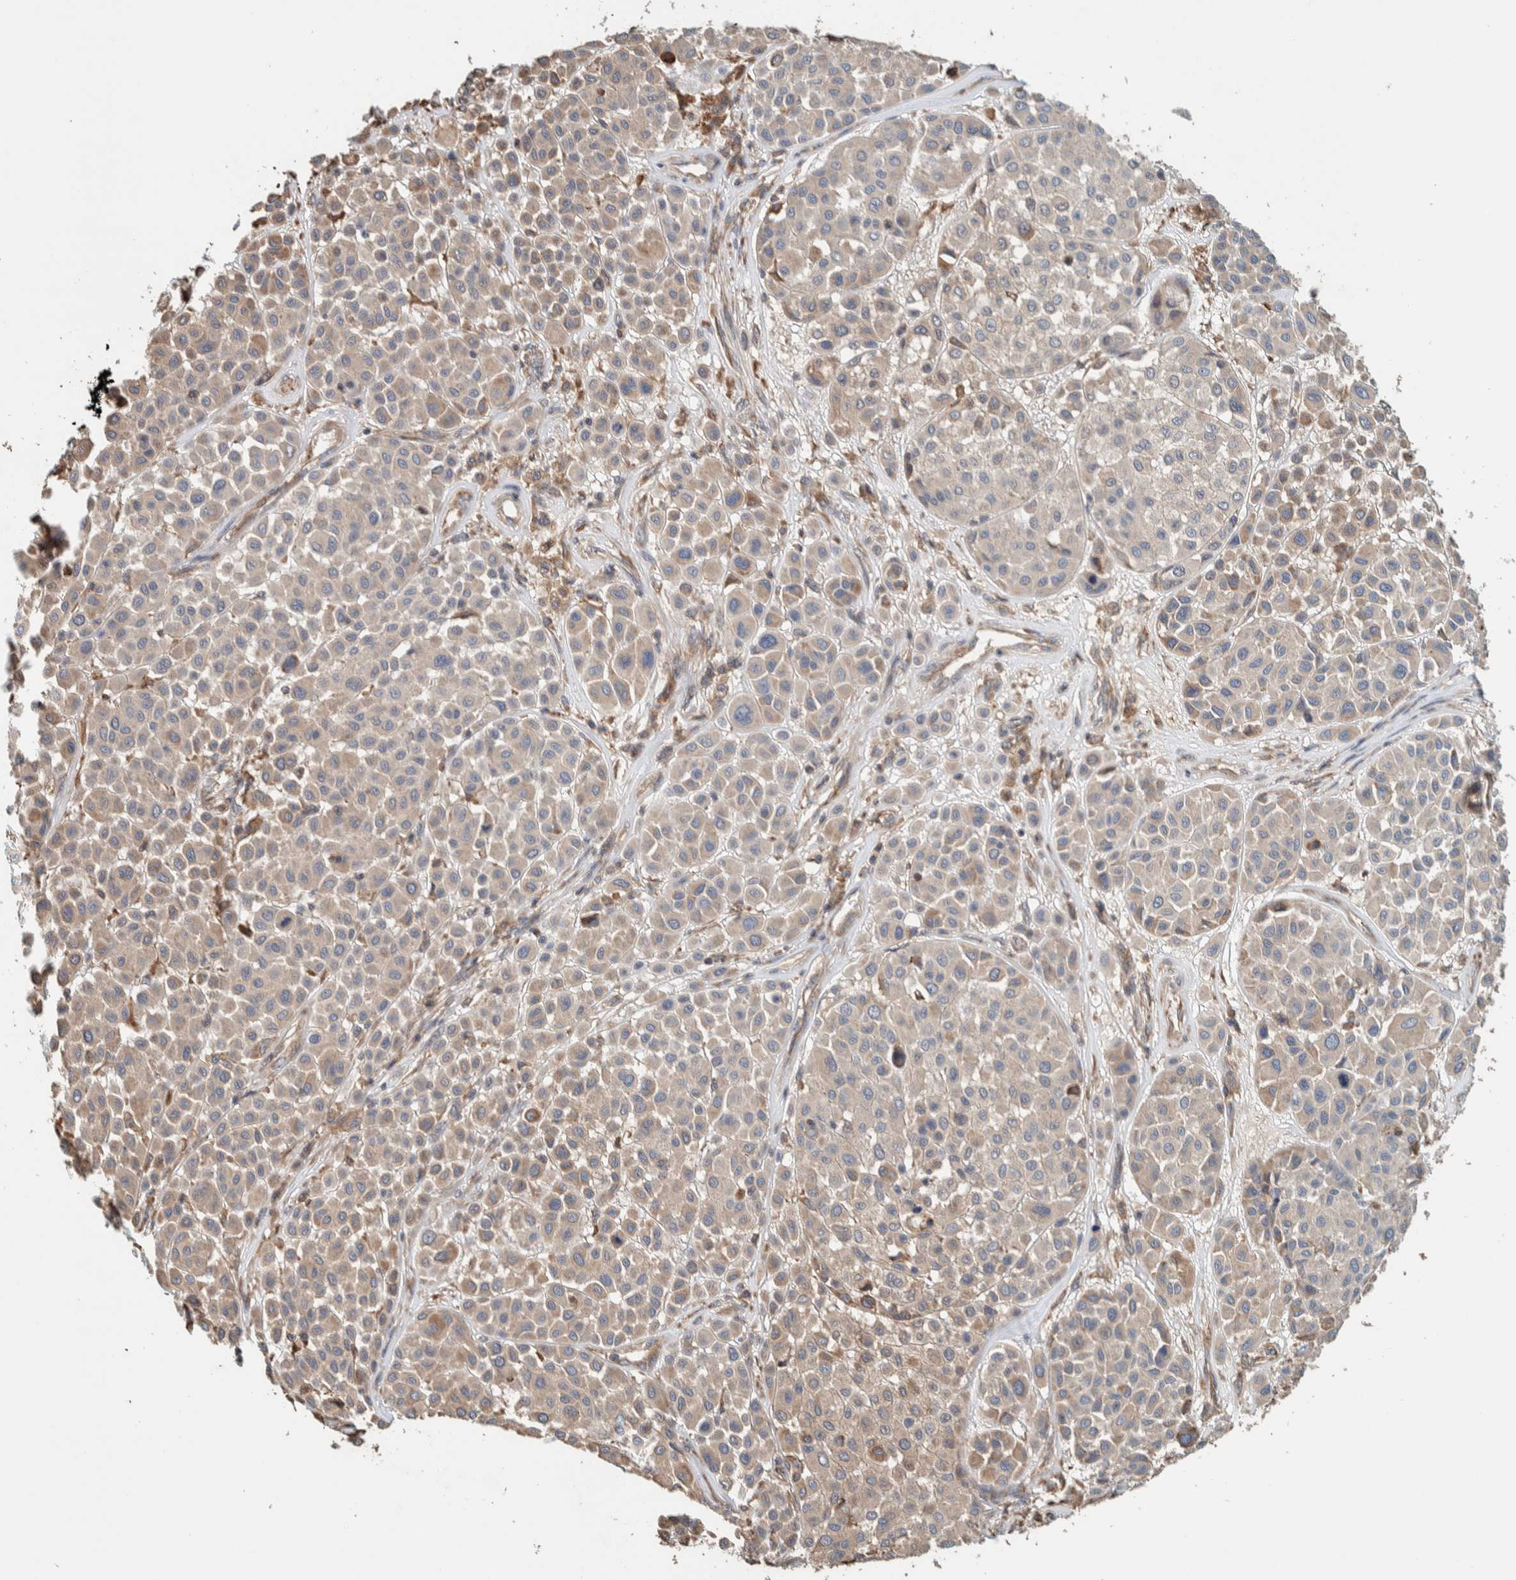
{"staining": {"intensity": "weak", "quantity": "<25%", "location": "cytoplasmic/membranous"}, "tissue": "melanoma", "cell_type": "Tumor cells", "image_type": "cancer", "snomed": [{"axis": "morphology", "description": "Malignant melanoma, Metastatic site"}, {"axis": "topography", "description": "Soft tissue"}], "caption": "Melanoma stained for a protein using immunohistochemistry demonstrates no staining tumor cells.", "gene": "PLA2G3", "patient": {"sex": "male", "age": 41}}